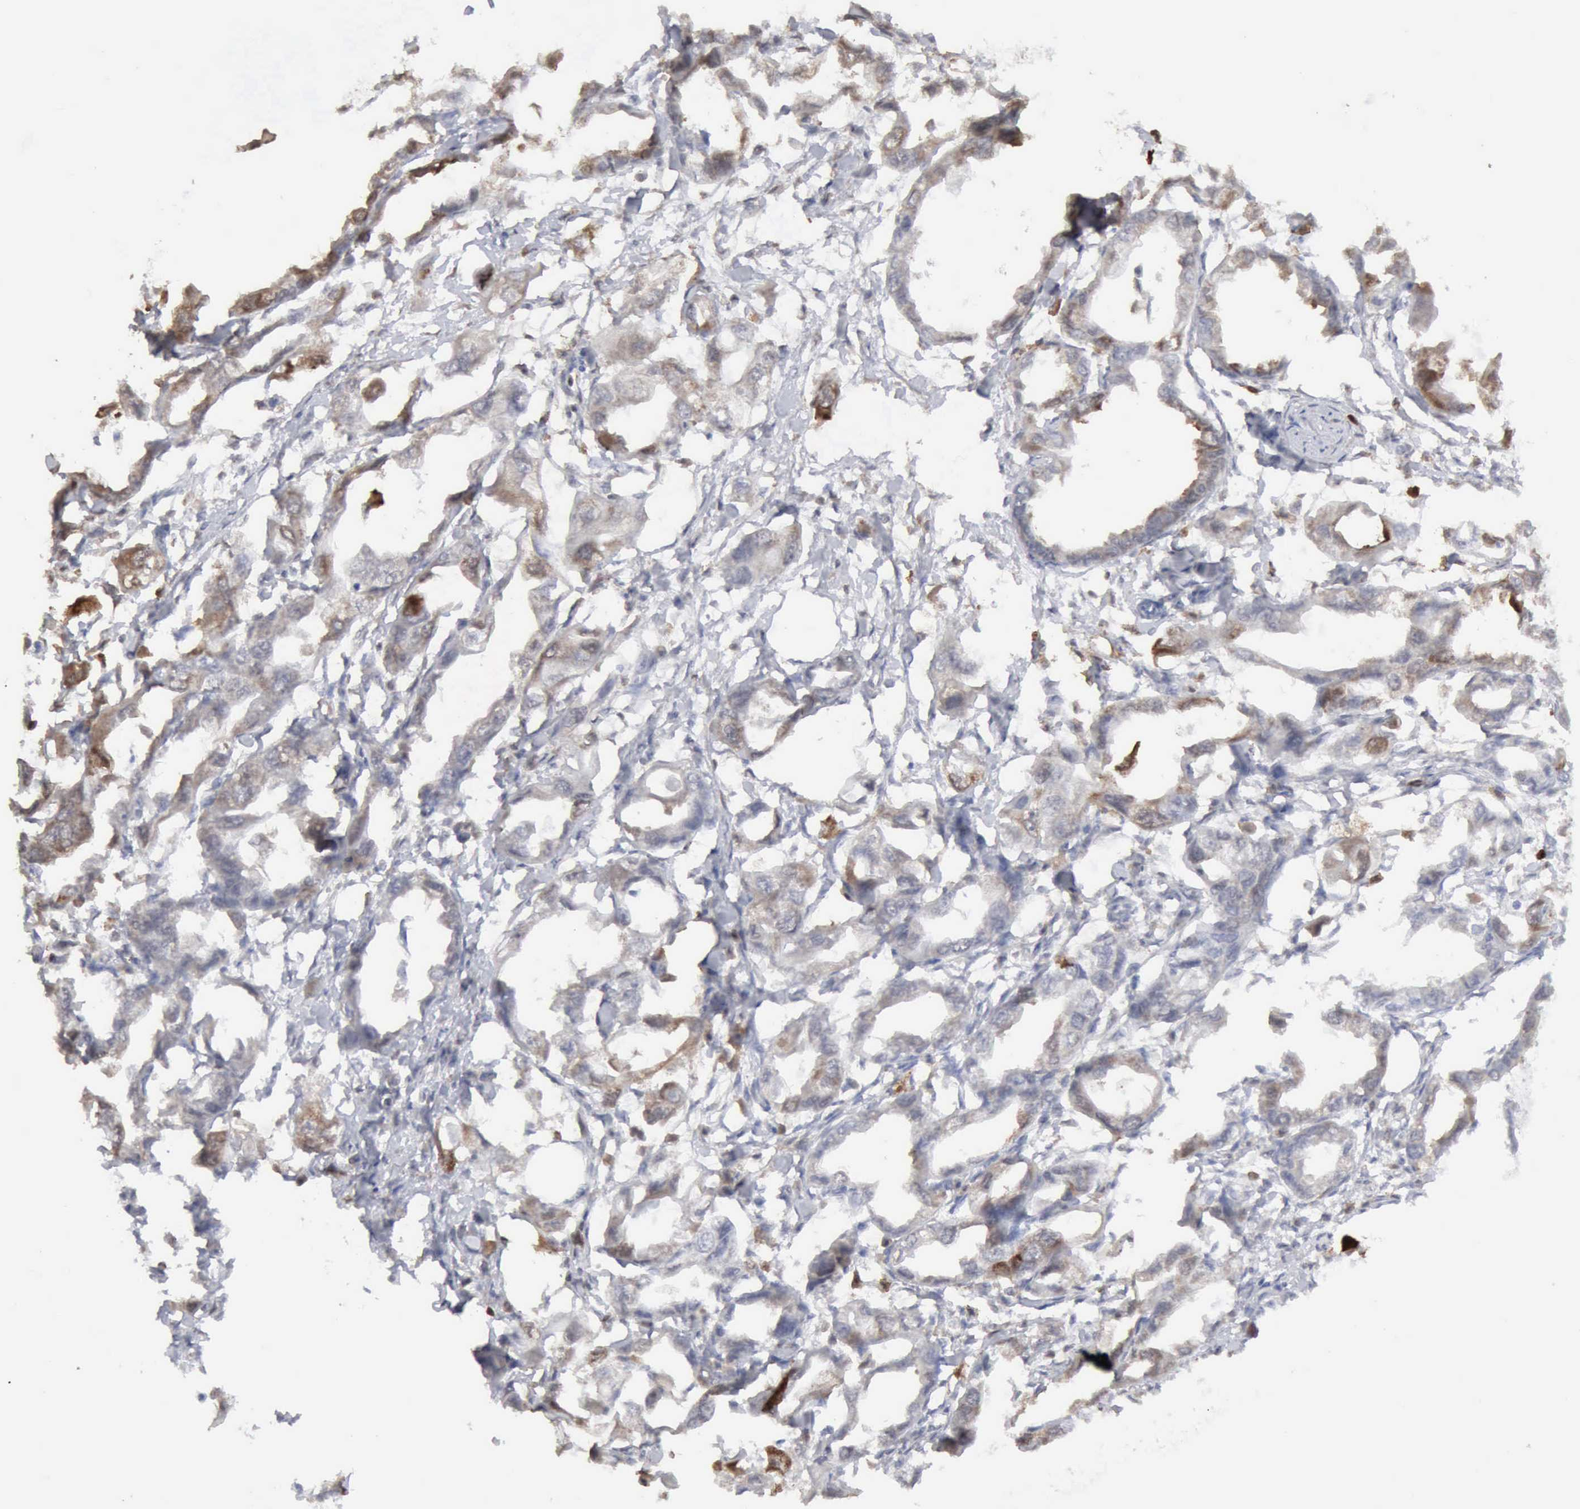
{"staining": {"intensity": "weak", "quantity": "25%-75%", "location": "cytoplasmic/membranous"}, "tissue": "endometrial cancer", "cell_type": "Tumor cells", "image_type": "cancer", "snomed": [{"axis": "morphology", "description": "Adenocarcinoma, NOS"}, {"axis": "topography", "description": "Endometrium"}], "caption": "The photomicrograph exhibits staining of endometrial adenocarcinoma, revealing weak cytoplasmic/membranous protein positivity (brown color) within tumor cells.", "gene": "STAT1", "patient": {"sex": "female", "age": 67}}